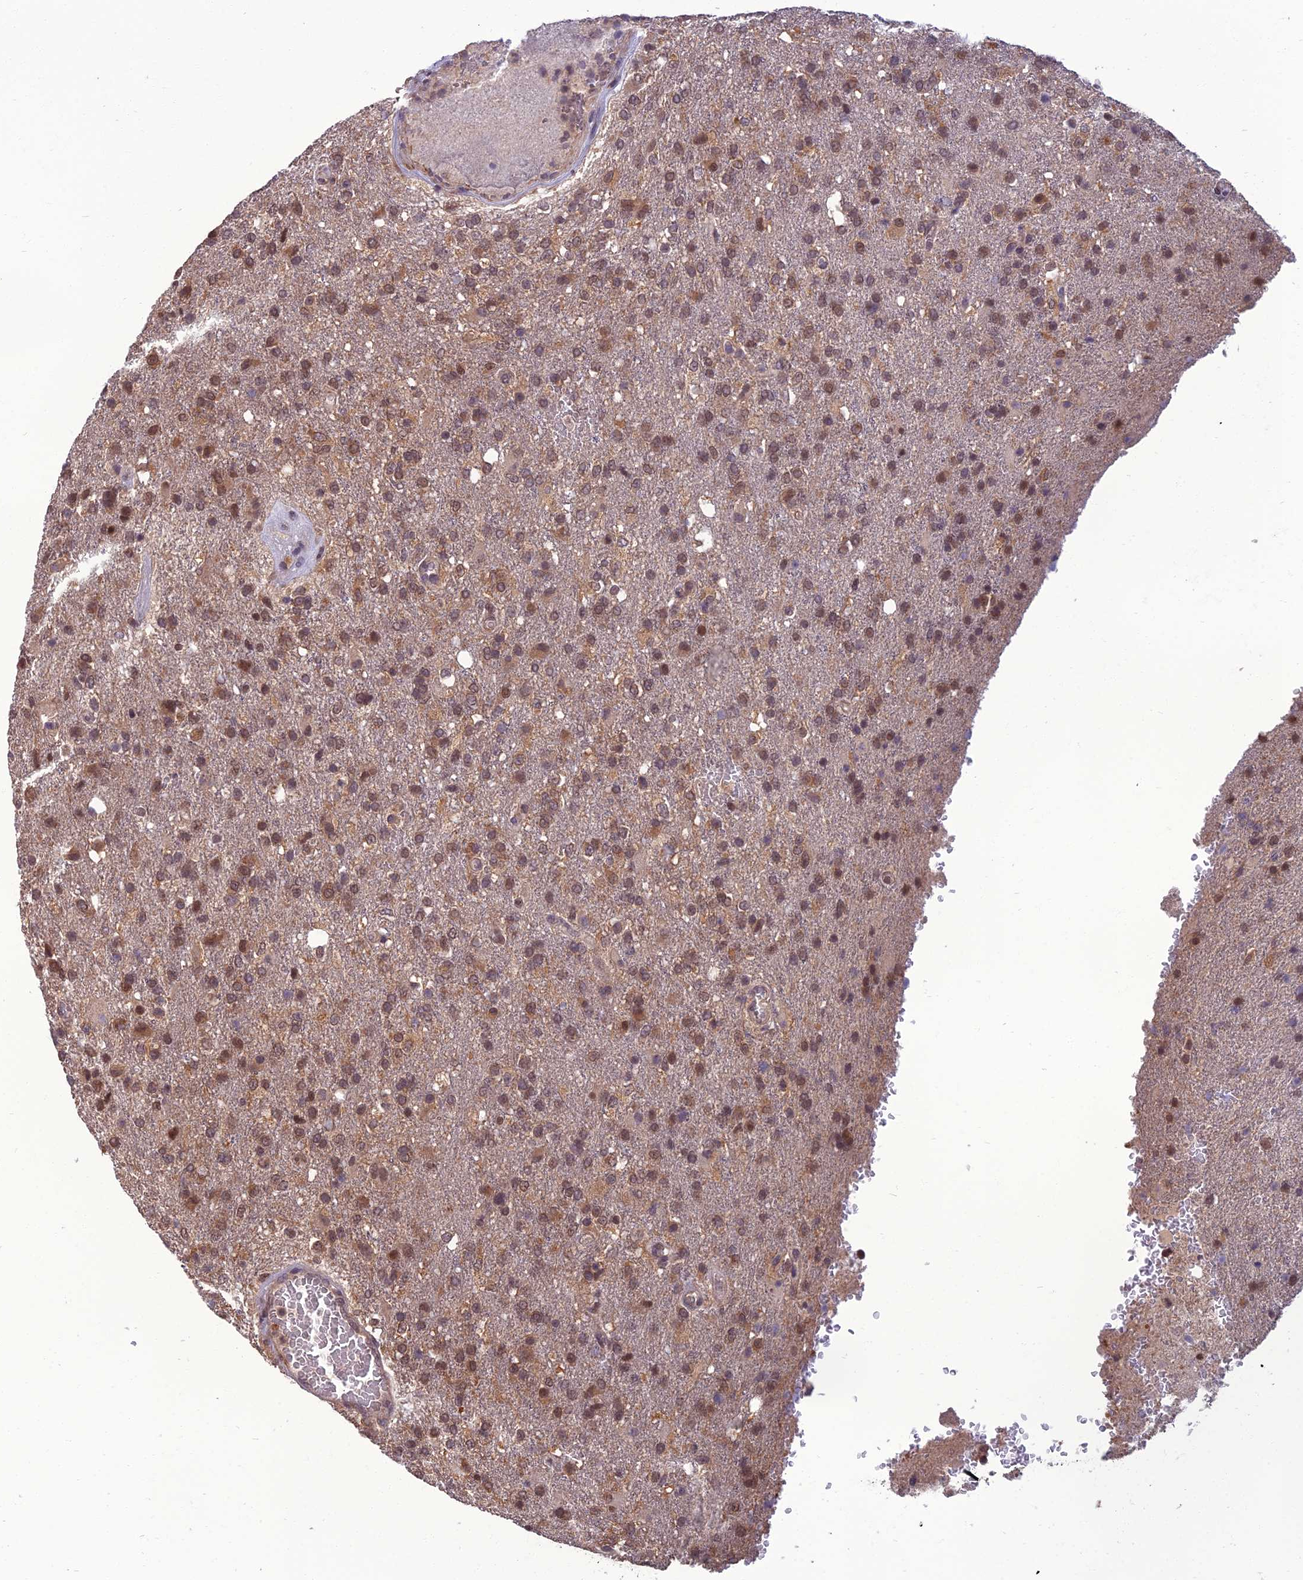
{"staining": {"intensity": "moderate", "quantity": ">75%", "location": "nuclear"}, "tissue": "glioma", "cell_type": "Tumor cells", "image_type": "cancer", "snomed": [{"axis": "morphology", "description": "Glioma, malignant, High grade"}, {"axis": "topography", "description": "Brain"}], "caption": "Glioma was stained to show a protein in brown. There is medium levels of moderate nuclear staining in about >75% of tumor cells.", "gene": "NR4A3", "patient": {"sex": "female", "age": 74}}